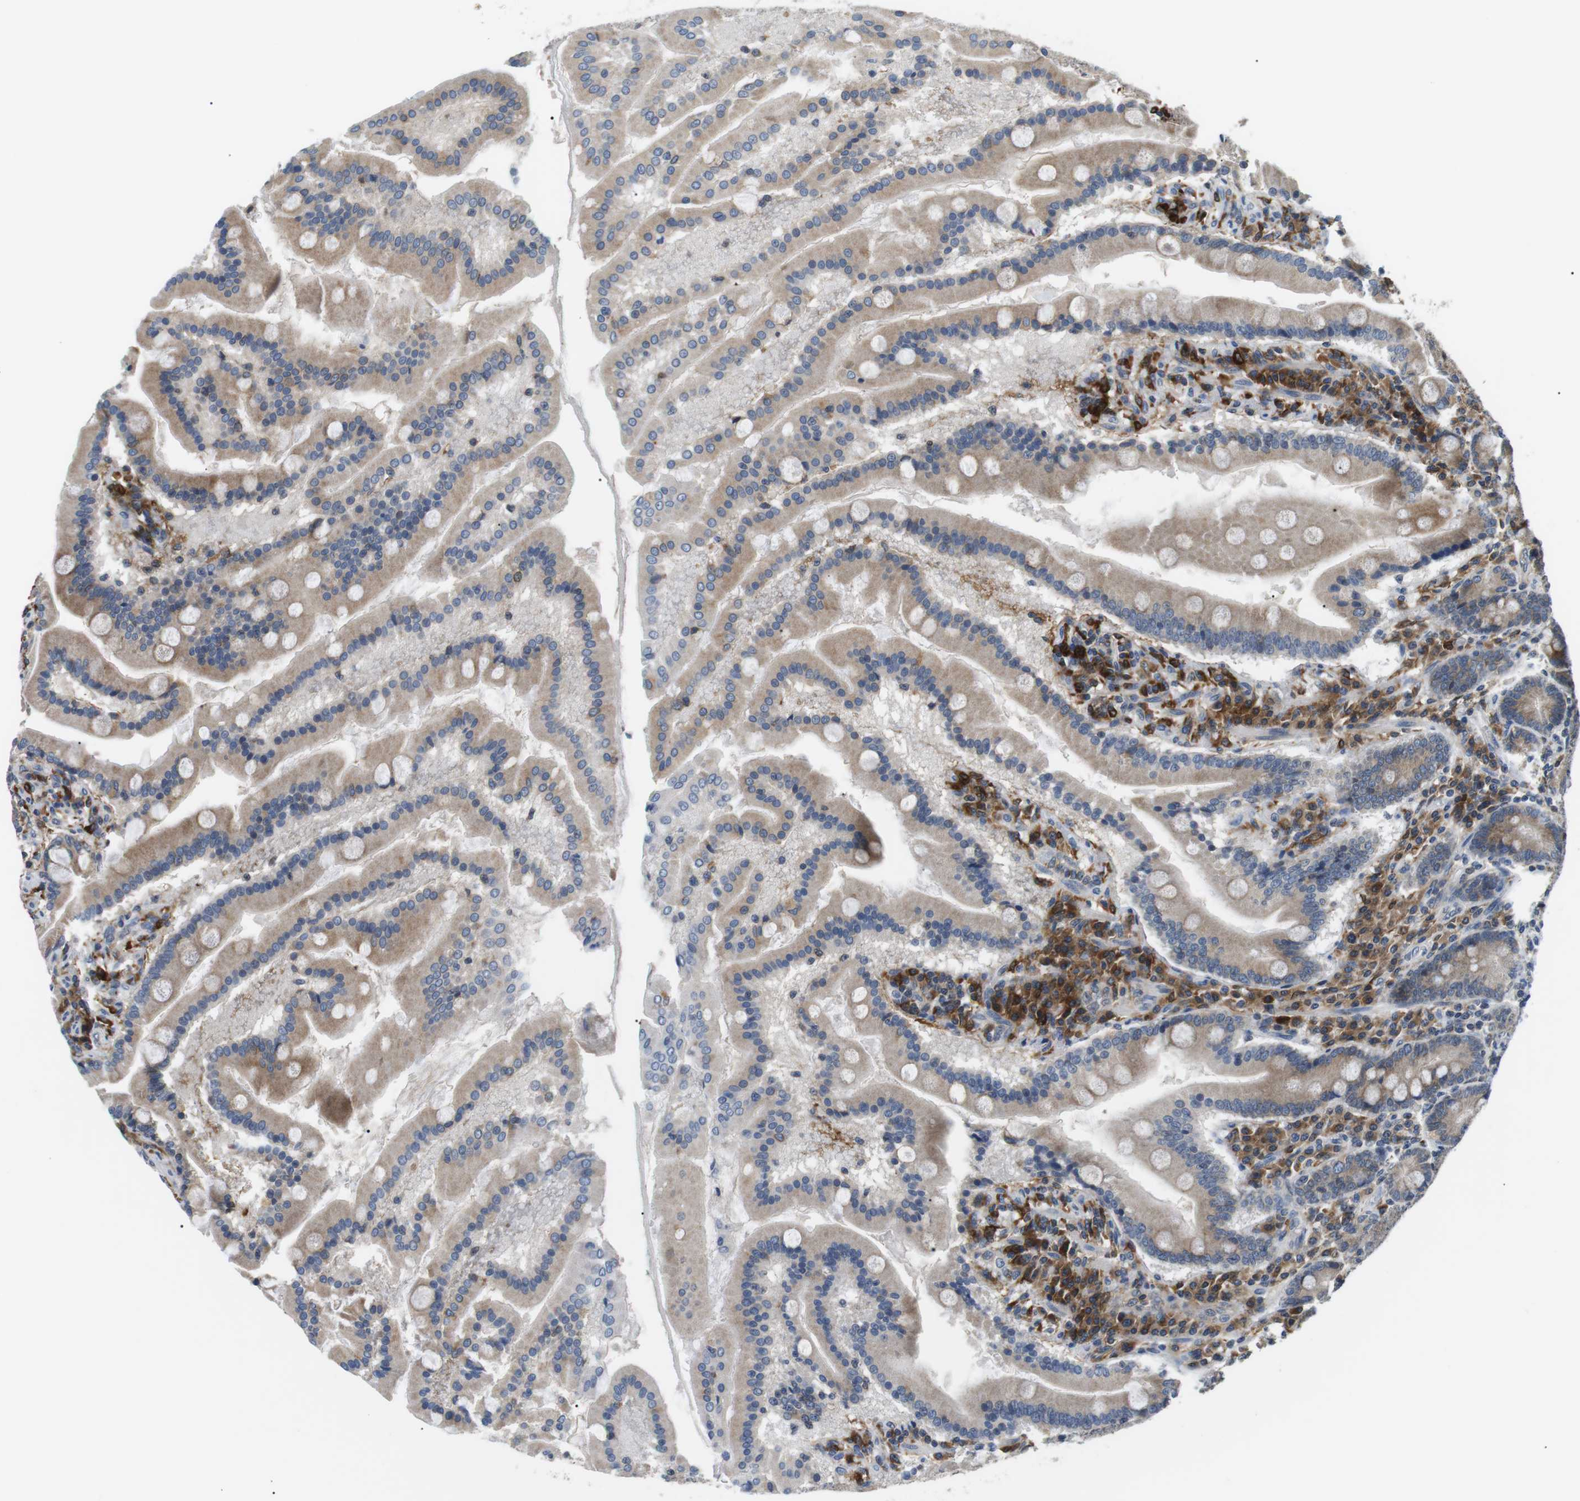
{"staining": {"intensity": "moderate", "quantity": ">75%", "location": "cytoplasmic/membranous"}, "tissue": "duodenum", "cell_type": "Glandular cells", "image_type": "normal", "snomed": [{"axis": "morphology", "description": "Normal tissue, NOS"}, {"axis": "topography", "description": "Duodenum"}], "caption": "DAB immunohistochemical staining of unremarkable human duodenum exhibits moderate cytoplasmic/membranous protein expression in about >75% of glandular cells.", "gene": "RAB9A", "patient": {"sex": "male", "age": 50}}